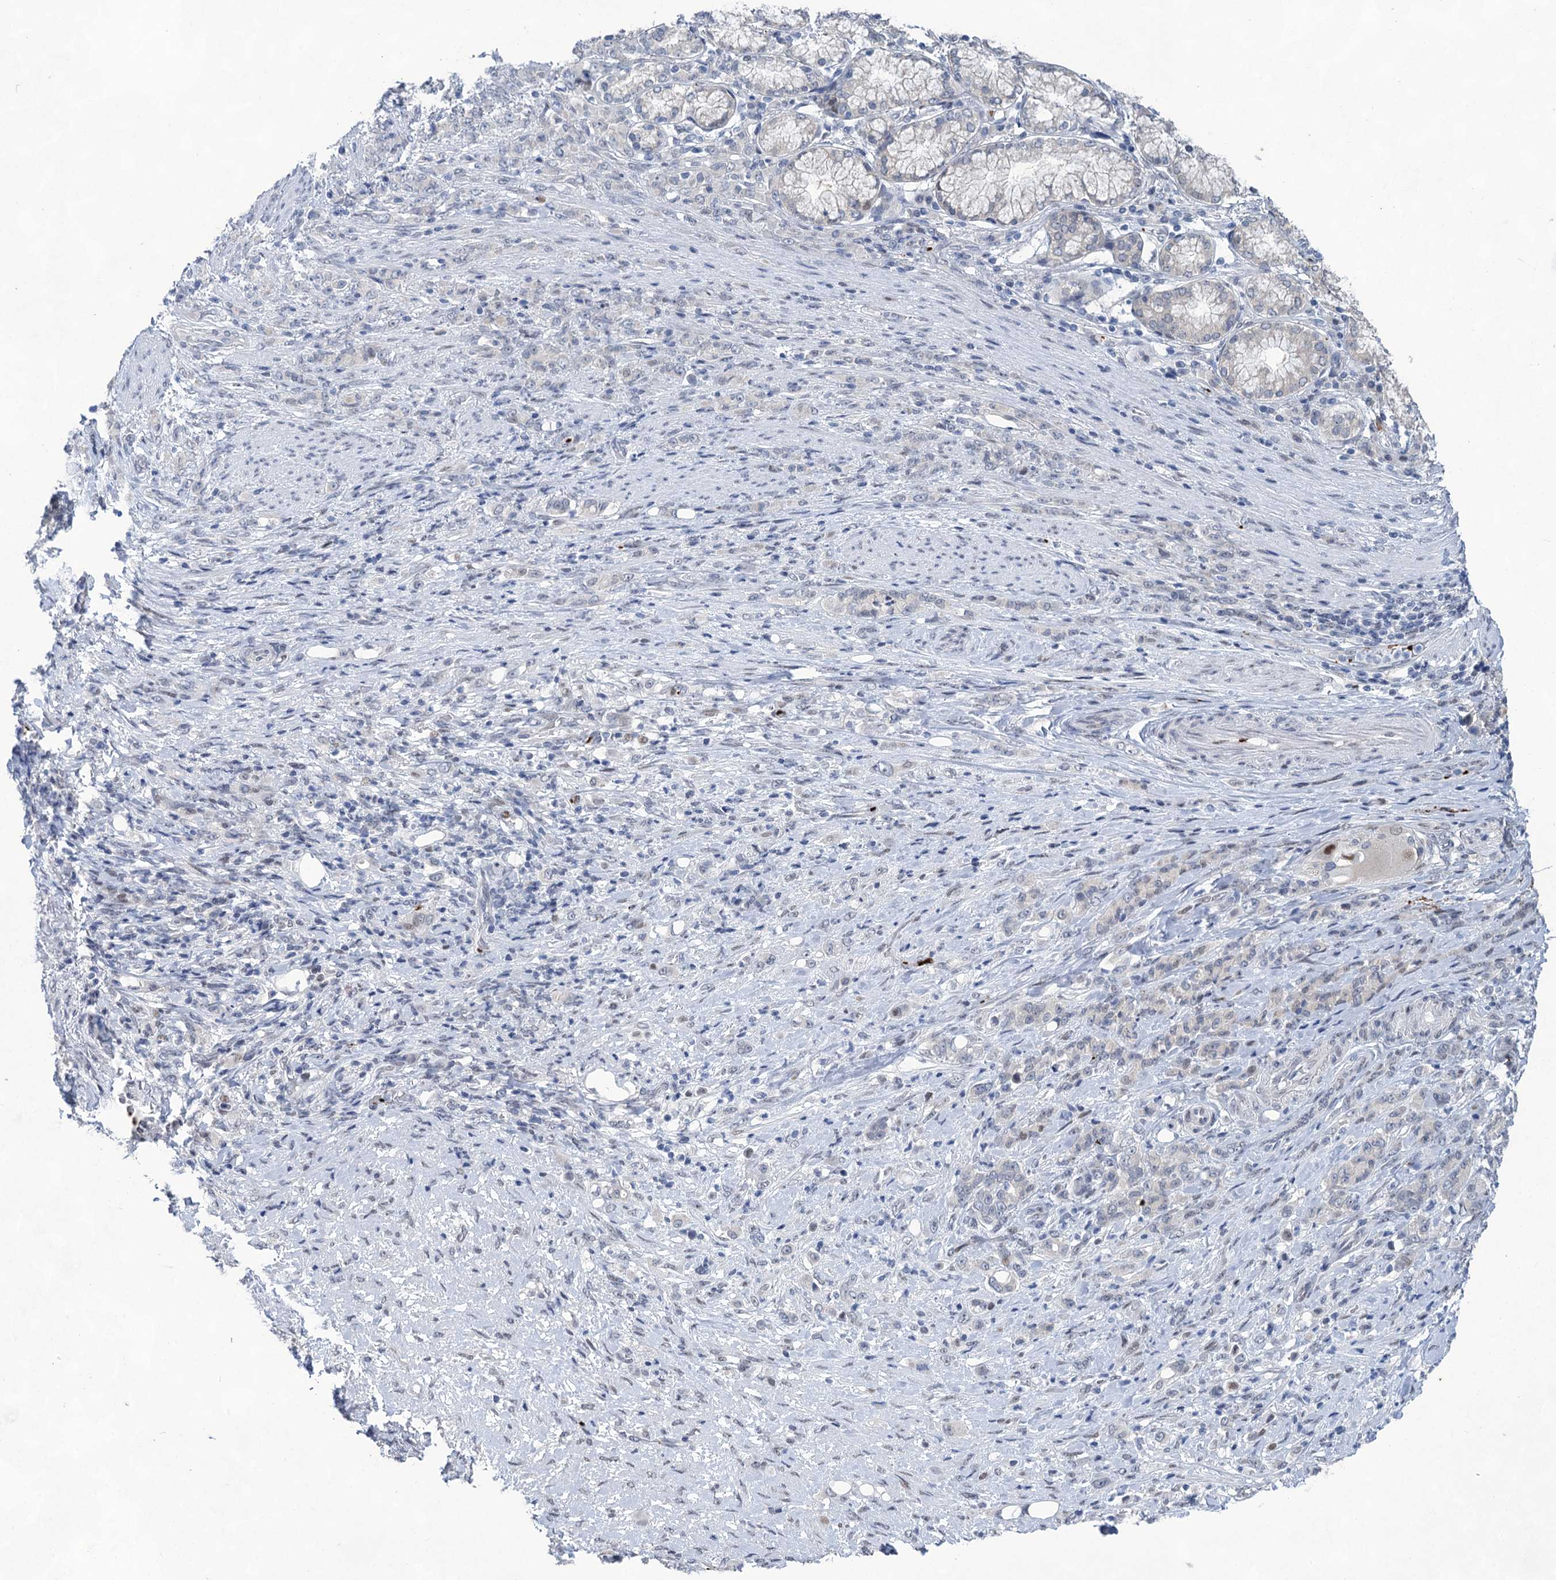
{"staining": {"intensity": "negative", "quantity": "none", "location": "none"}, "tissue": "stomach cancer", "cell_type": "Tumor cells", "image_type": "cancer", "snomed": [{"axis": "morphology", "description": "Adenocarcinoma, NOS"}, {"axis": "topography", "description": "Stomach"}], "caption": "Protein analysis of adenocarcinoma (stomach) demonstrates no significant expression in tumor cells.", "gene": "MON2", "patient": {"sex": "female", "age": 79}}